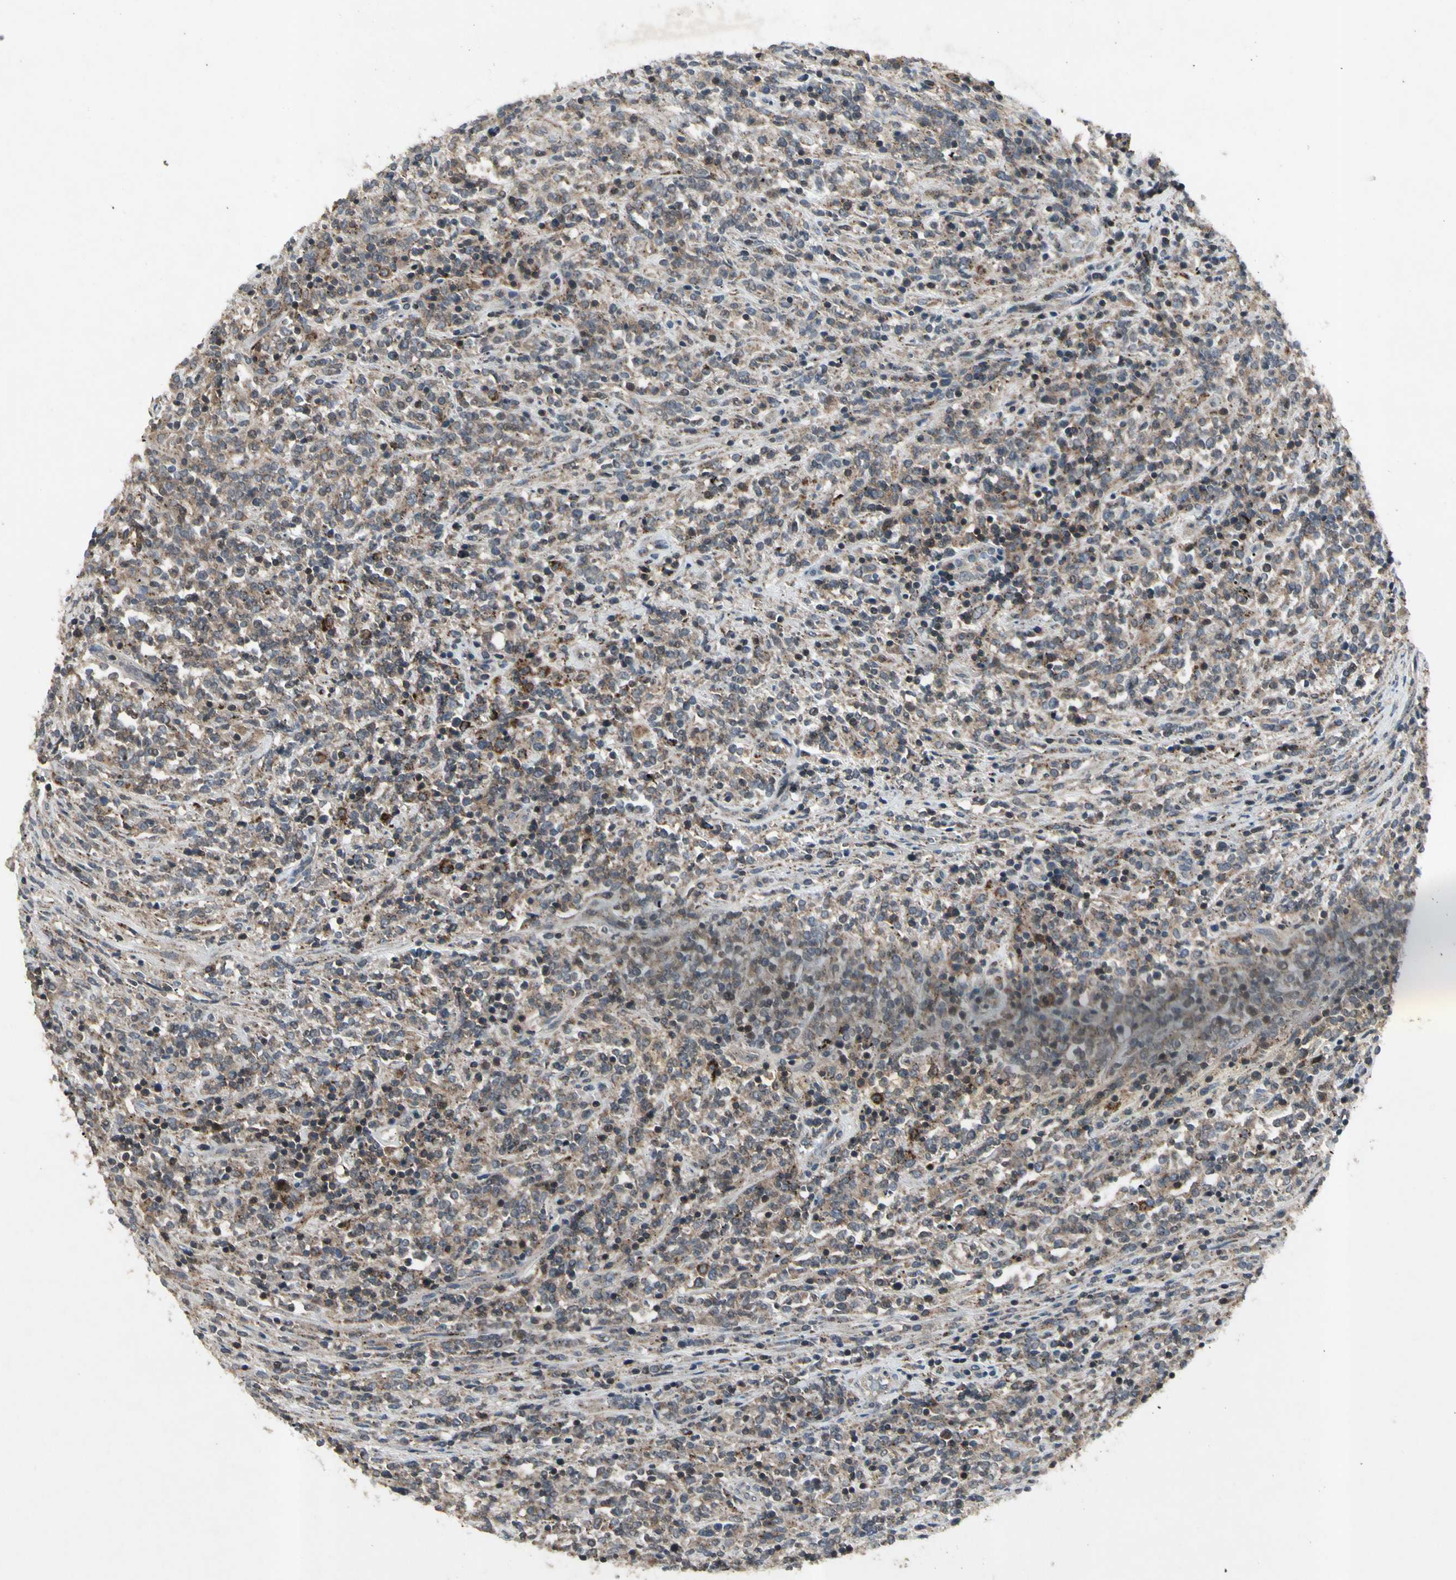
{"staining": {"intensity": "weak", "quantity": ">75%", "location": "cytoplasmic/membranous"}, "tissue": "lymphoma", "cell_type": "Tumor cells", "image_type": "cancer", "snomed": [{"axis": "morphology", "description": "Malignant lymphoma, non-Hodgkin's type, High grade"}, {"axis": "topography", "description": "Soft tissue"}], "caption": "A photomicrograph of human high-grade malignant lymphoma, non-Hodgkin's type stained for a protein reveals weak cytoplasmic/membranous brown staining in tumor cells. The protein of interest is shown in brown color, while the nuclei are stained blue.", "gene": "NMI", "patient": {"sex": "male", "age": 18}}